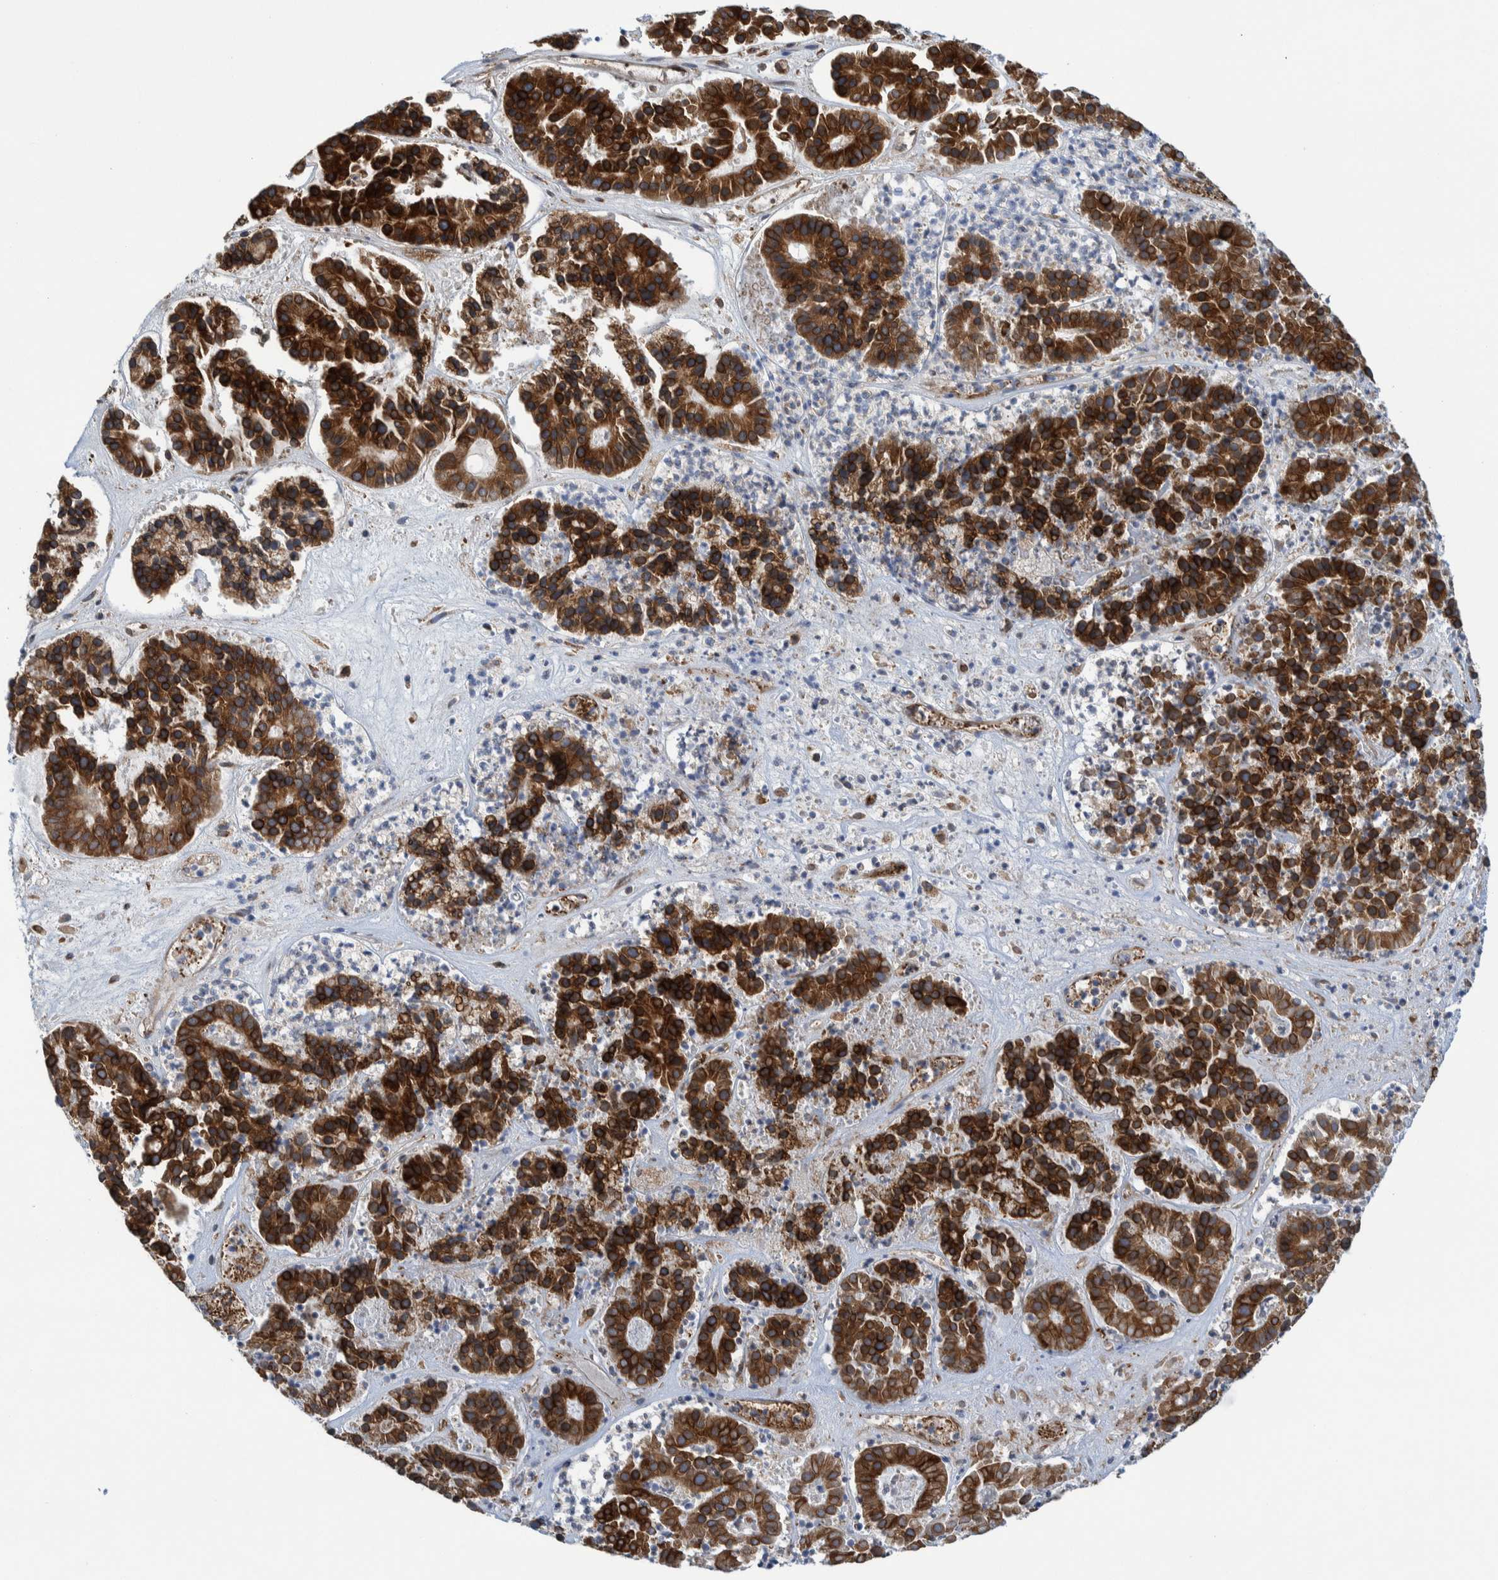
{"staining": {"intensity": "strong", "quantity": ">75%", "location": "cytoplasmic/membranous"}, "tissue": "pancreatic cancer", "cell_type": "Tumor cells", "image_type": "cancer", "snomed": [{"axis": "morphology", "description": "Adenocarcinoma, NOS"}, {"axis": "topography", "description": "Pancreas"}], "caption": "Pancreatic adenocarcinoma stained for a protein (brown) demonstrates strong cytoplasmic/membranous positive positivity in approximately >75% of tumor cells.", "gene": "THEM6", "patient": {"sex": "male", "age": 50}}